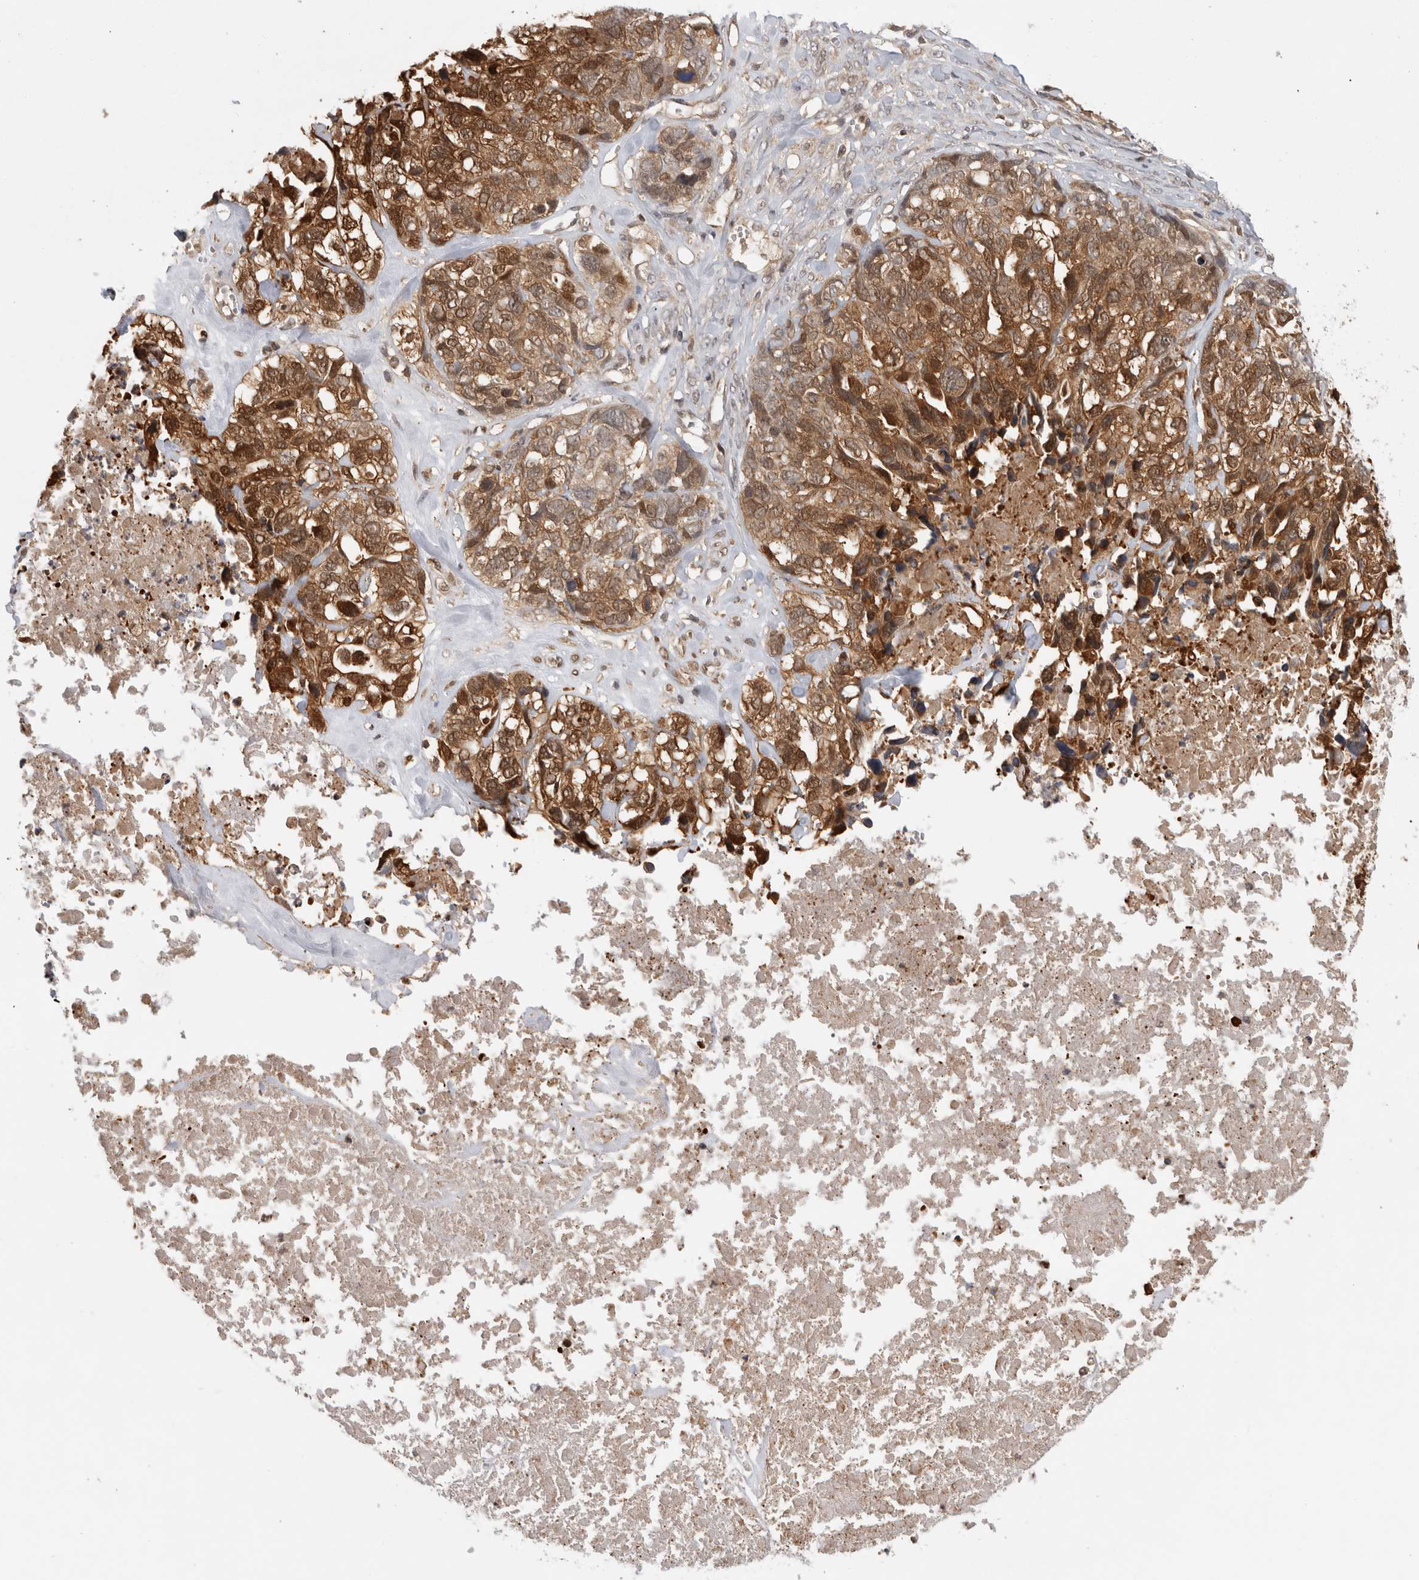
{"staining": {"intensity": "moderate", "quantity": ">75%", "location": "cytoplasmic/membranous,nuclear"}, "tissue": "ovarian cancer", "cell_type": "Tumor cells", "image_type": "cancer", "snomed": [{"axis": "morphology", "description": "Cystadenocarcinoma, serous, NOS"}, {"axis": "topography", "description": "Ovary"}], "caption": "A brown stain labels moderate cytoplasmic/membranous and nuclear staining of a protein in ovarian serous cystadenocarcinoma tumor cells.", "gene": "ASTN2", "patient": {"sex": "female", "age": 79}}